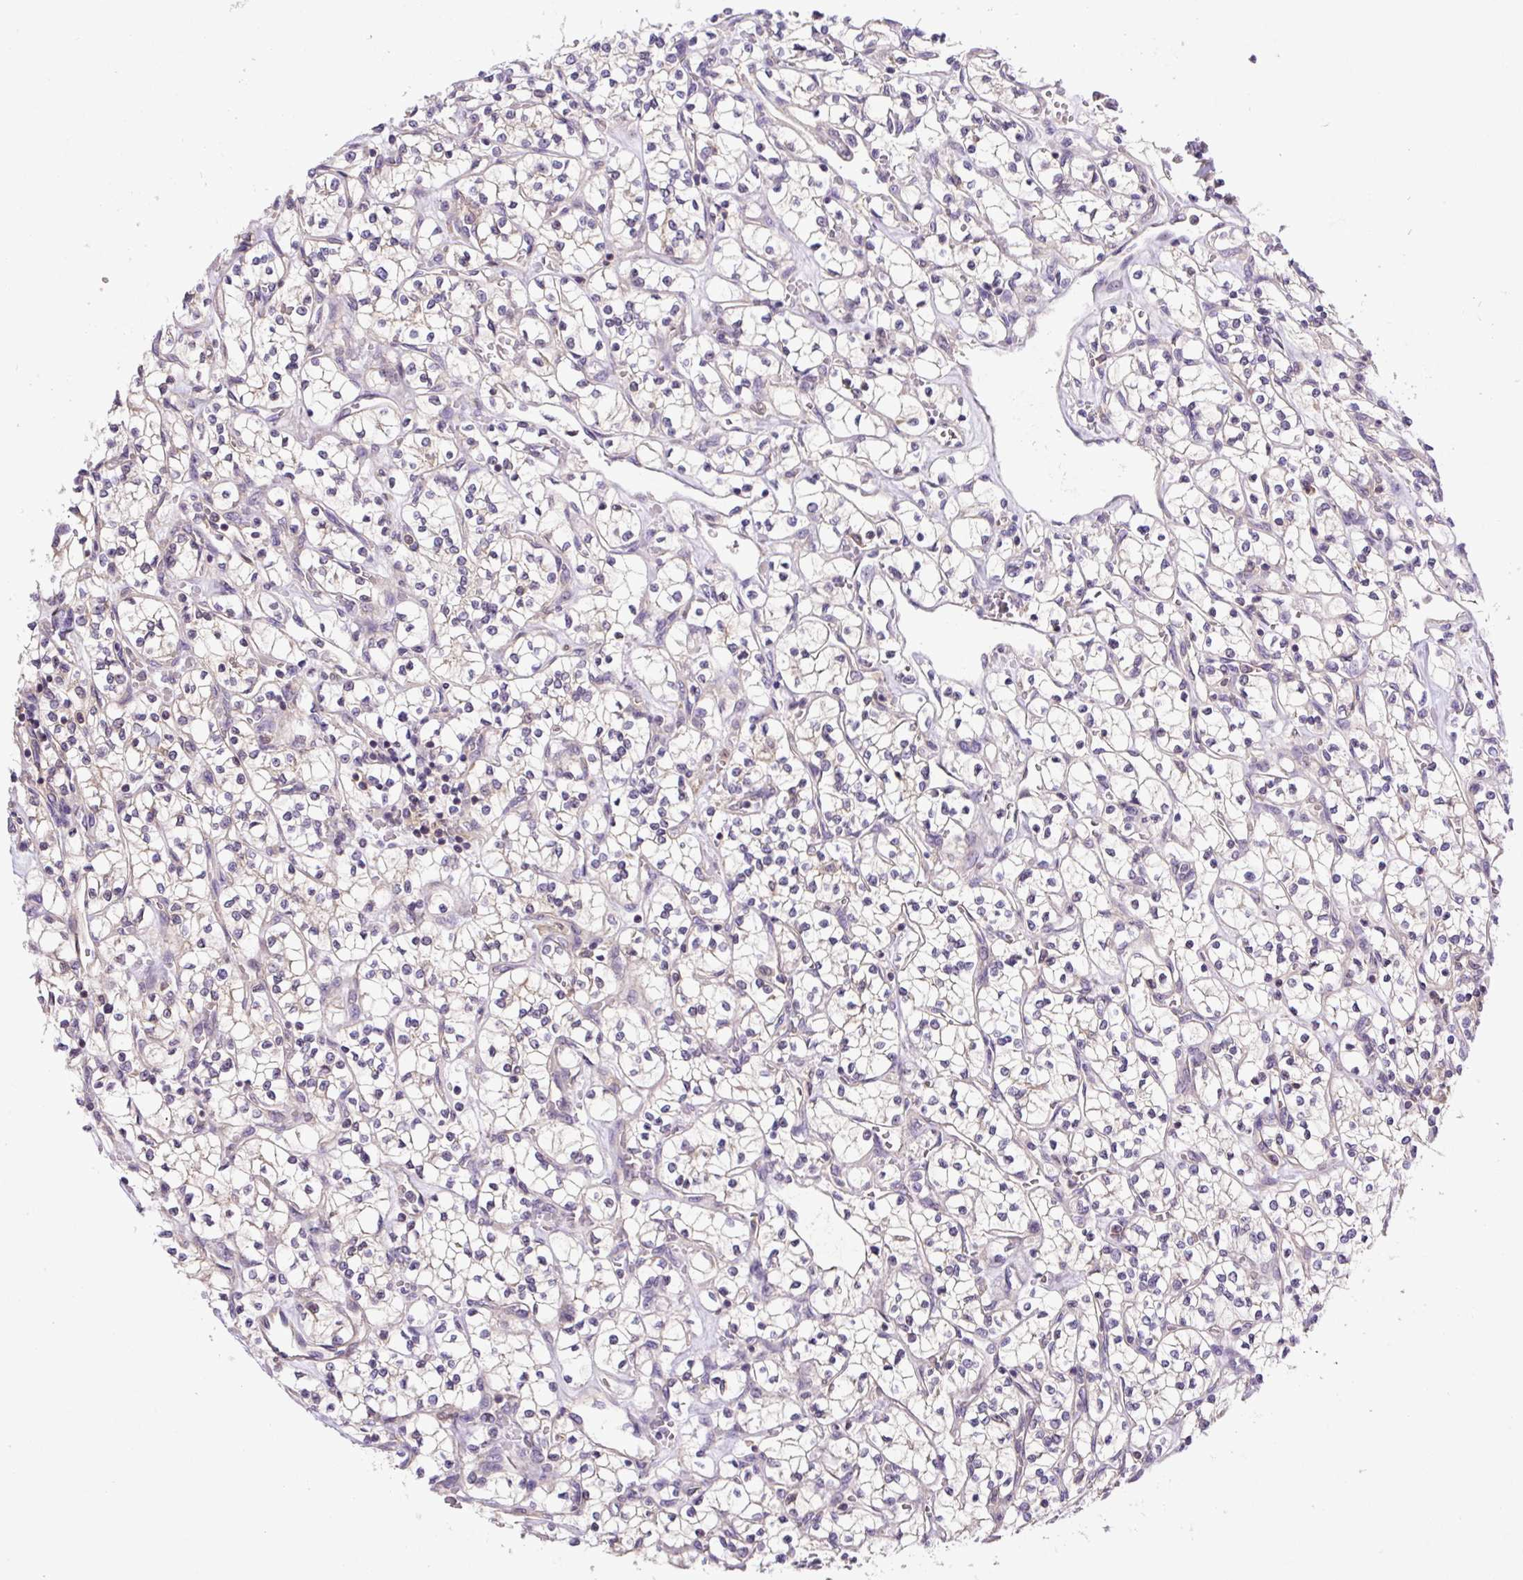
{"staining": {"intensity": "negative", "quantity": "none", "location": "none"}, "tissue": "renal cancer", "cell_type": "Tumor cells", "image_type": "cancer", "snomed": [{"axis": "morphology", "description": "Adenocarcinoma, NOS"}, {"axis": "topography", "description": "Kidney"}], "caption": "Immunohistochemistry micrograph of neoplastic tissue: human renal adenocarcinoma stained with DAB demonstrates no significant protein staining in tumor cells.", "gene": "CCDC28A", "patient": {"sex": "female", "age": 64}}